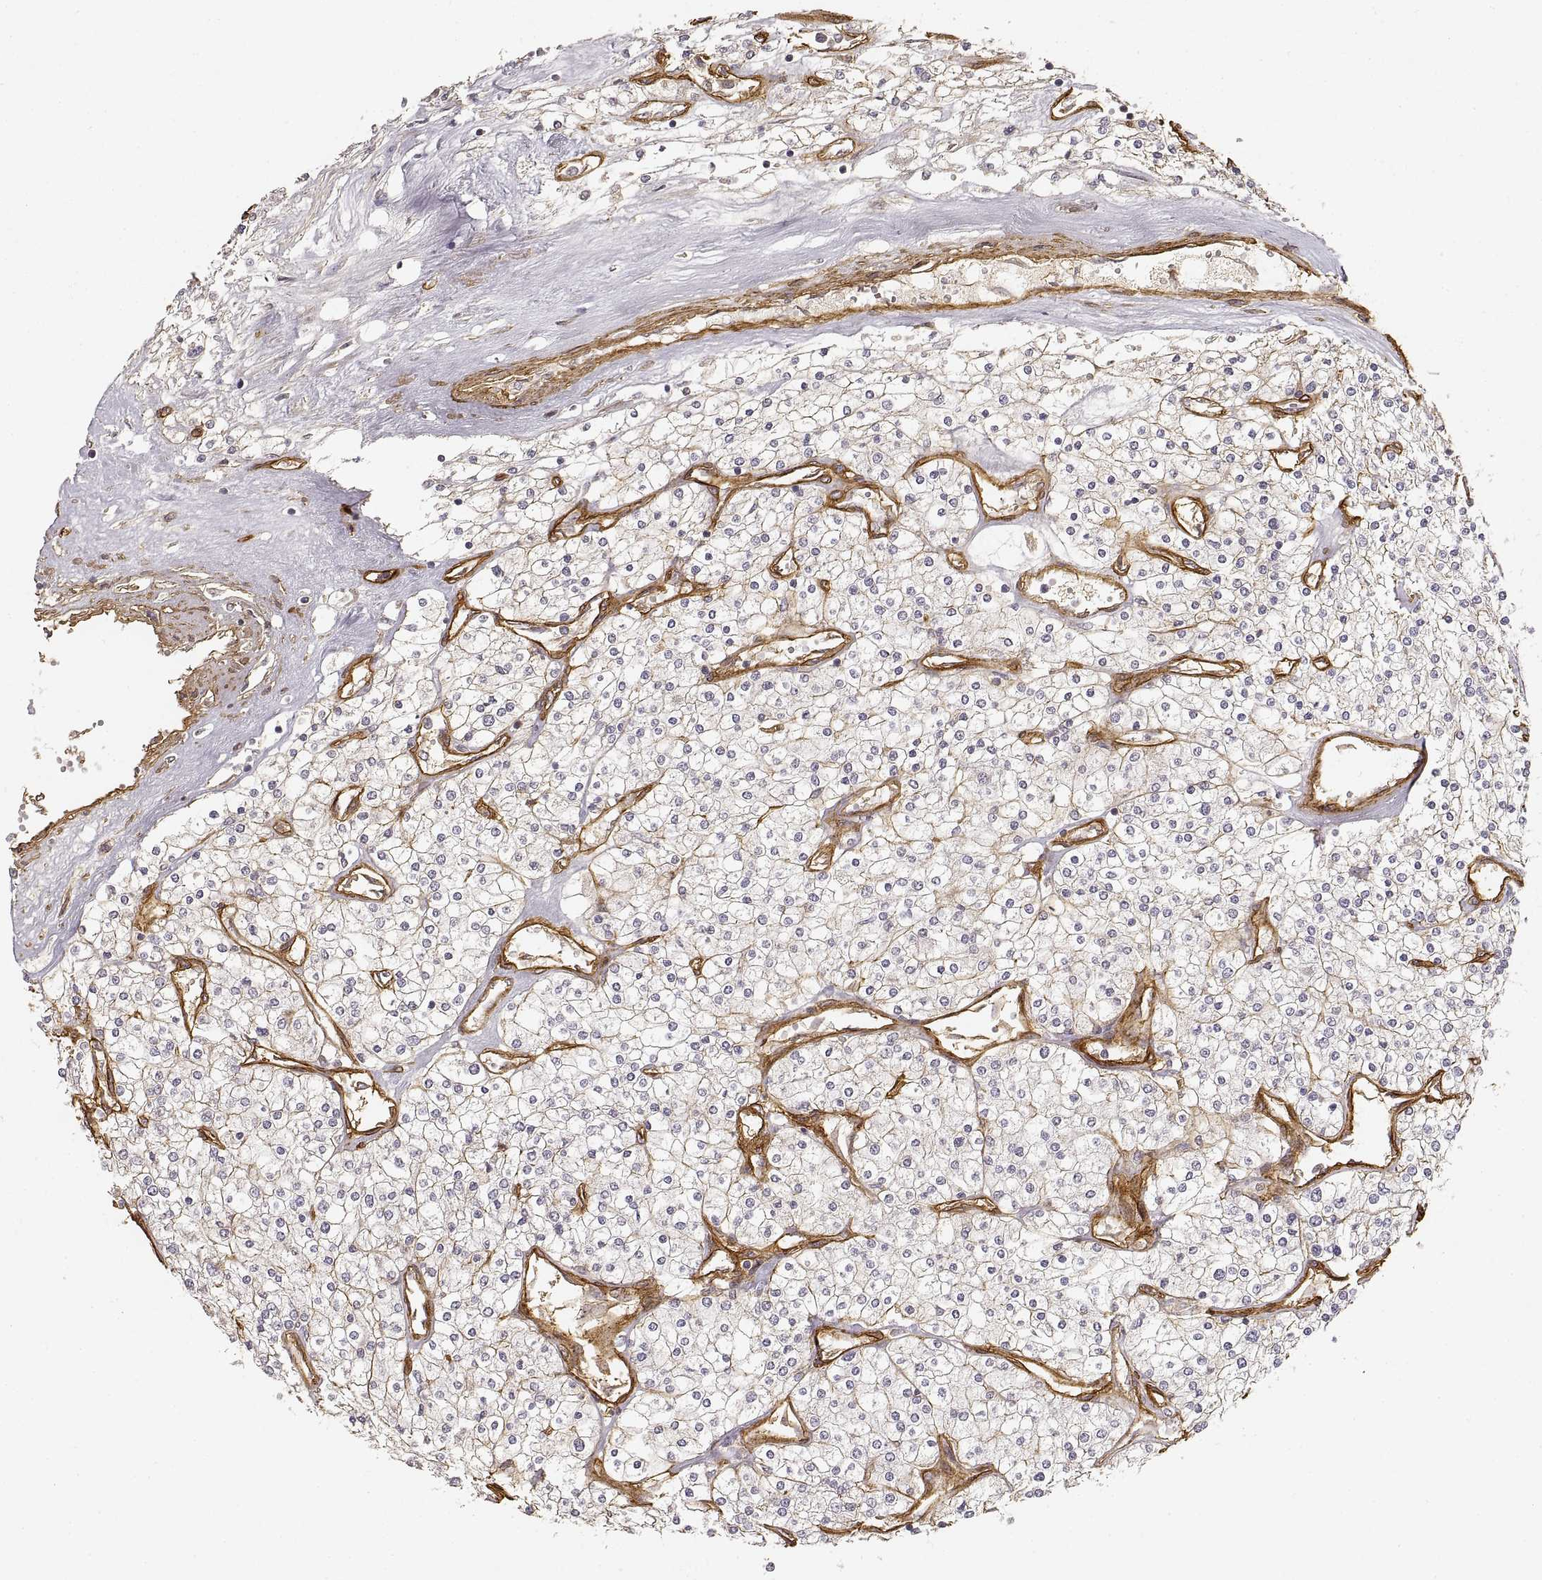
{"staining": {"intensity": "negative", "quantity": "none", "location": "none"}, "tissue": "renal cancer", "cell_type": "Tumor cells", "image_type": "cancer", "snomed": [{"axis": "morphology", "description": "Adenocarcinoma, NOS"}, {"axis": "topography", "description": "Kidney"}], "caption": "Tumor cells are negative for protein expression in human renal adenocarcinoma. Nuclei are stained in blue.", "gene": "LAMA4", "patient": {"sex": "male", "age": 80}}